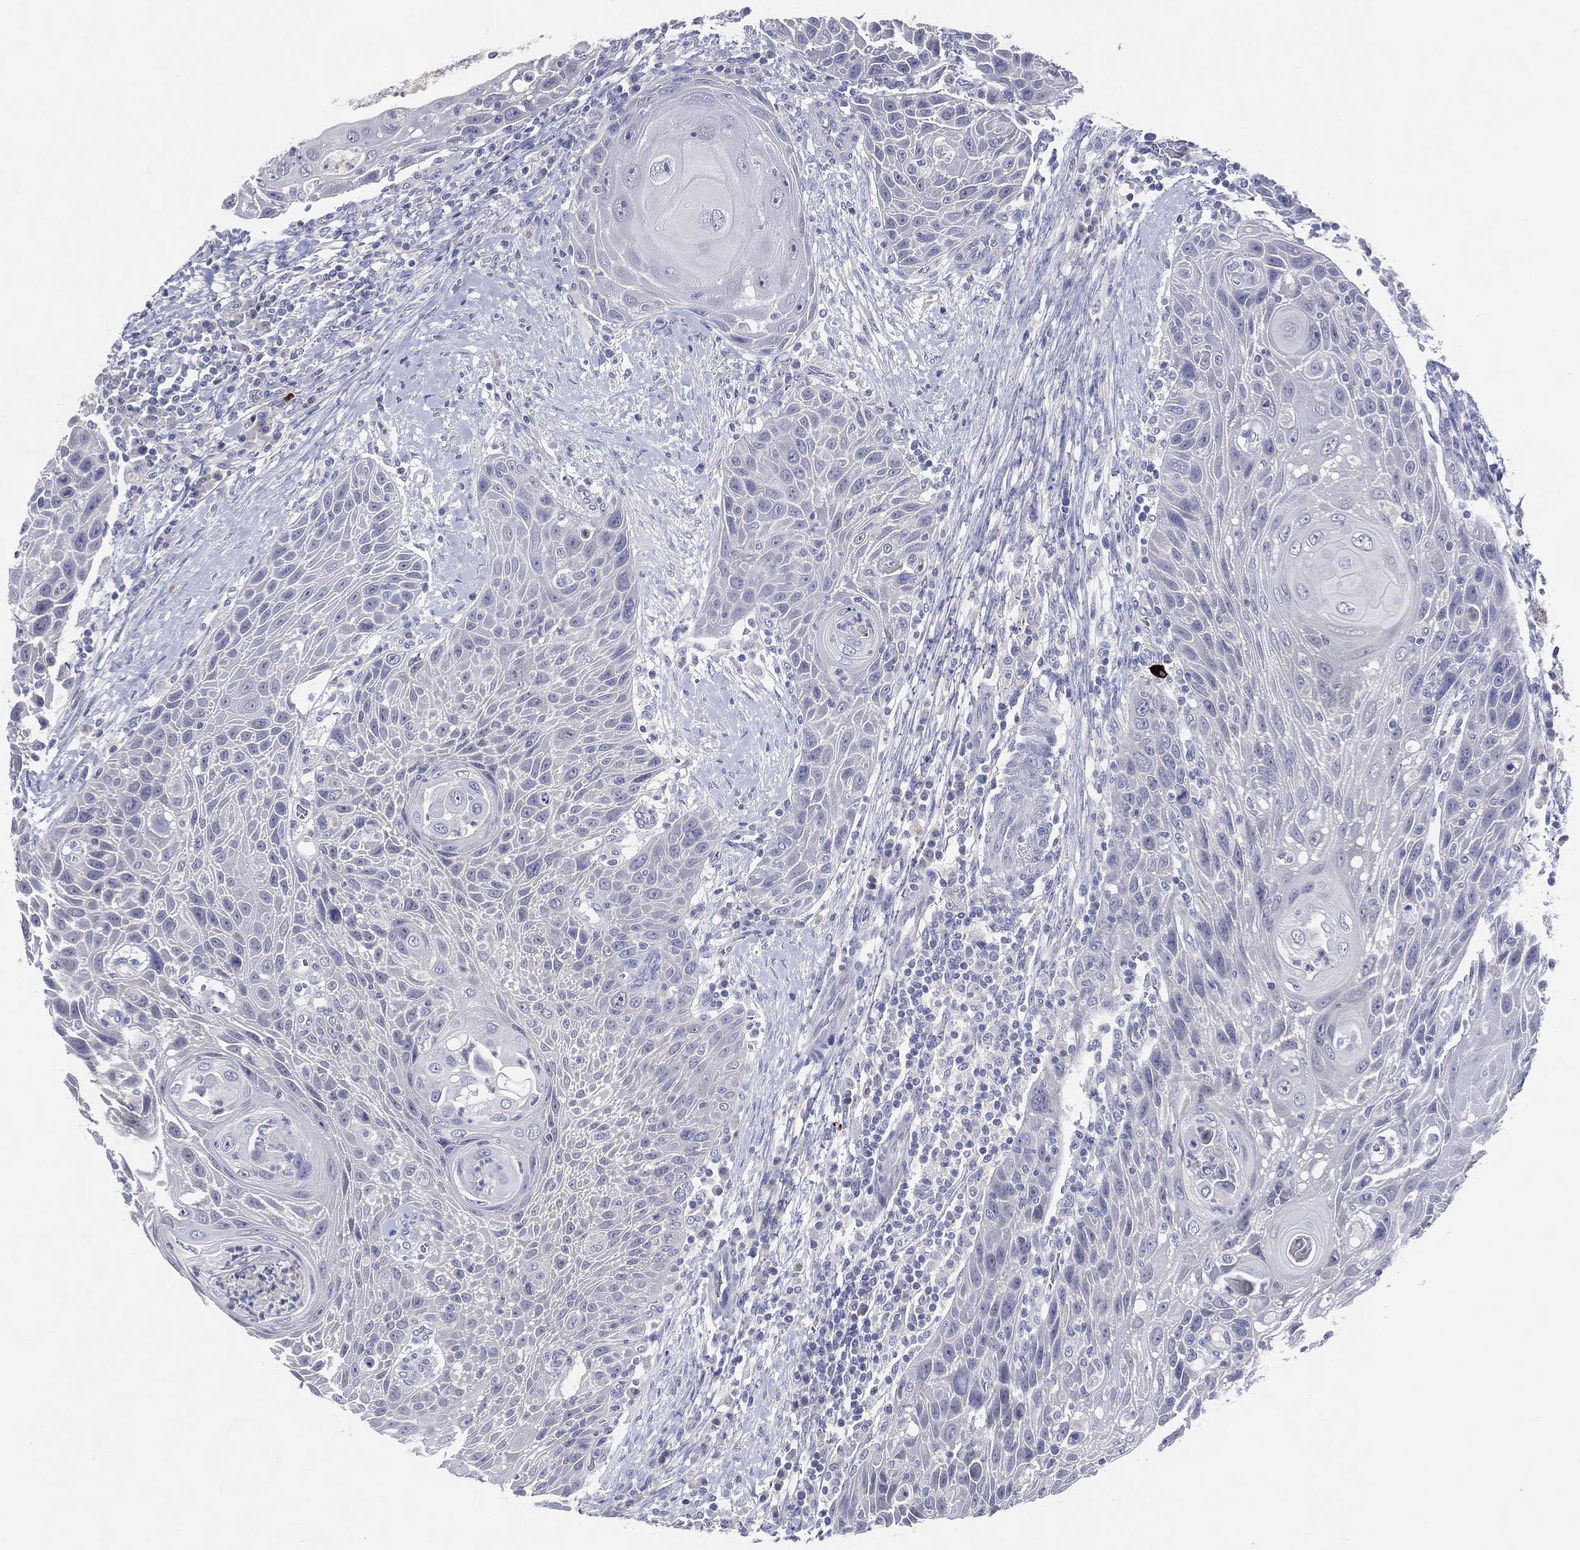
{"staining": {"intensity": "negative", "quantity": "none", "location": "none"}, "tissue": "head and neck cancer", "cell_type": "Tumor cells", "image_type": "cancer", "snomed": [{"axis": "morphology", "description": "Squamous cell carcinoma, NOS"}, {"axis": "topography", "description": "Head-Neck"}], "caption": "Photomicrograph shows no significant protein positivity in tumor cells of head and neck cancer.", "gene": "DNAH6", "patient": {"sex": "male", "age": 69}}